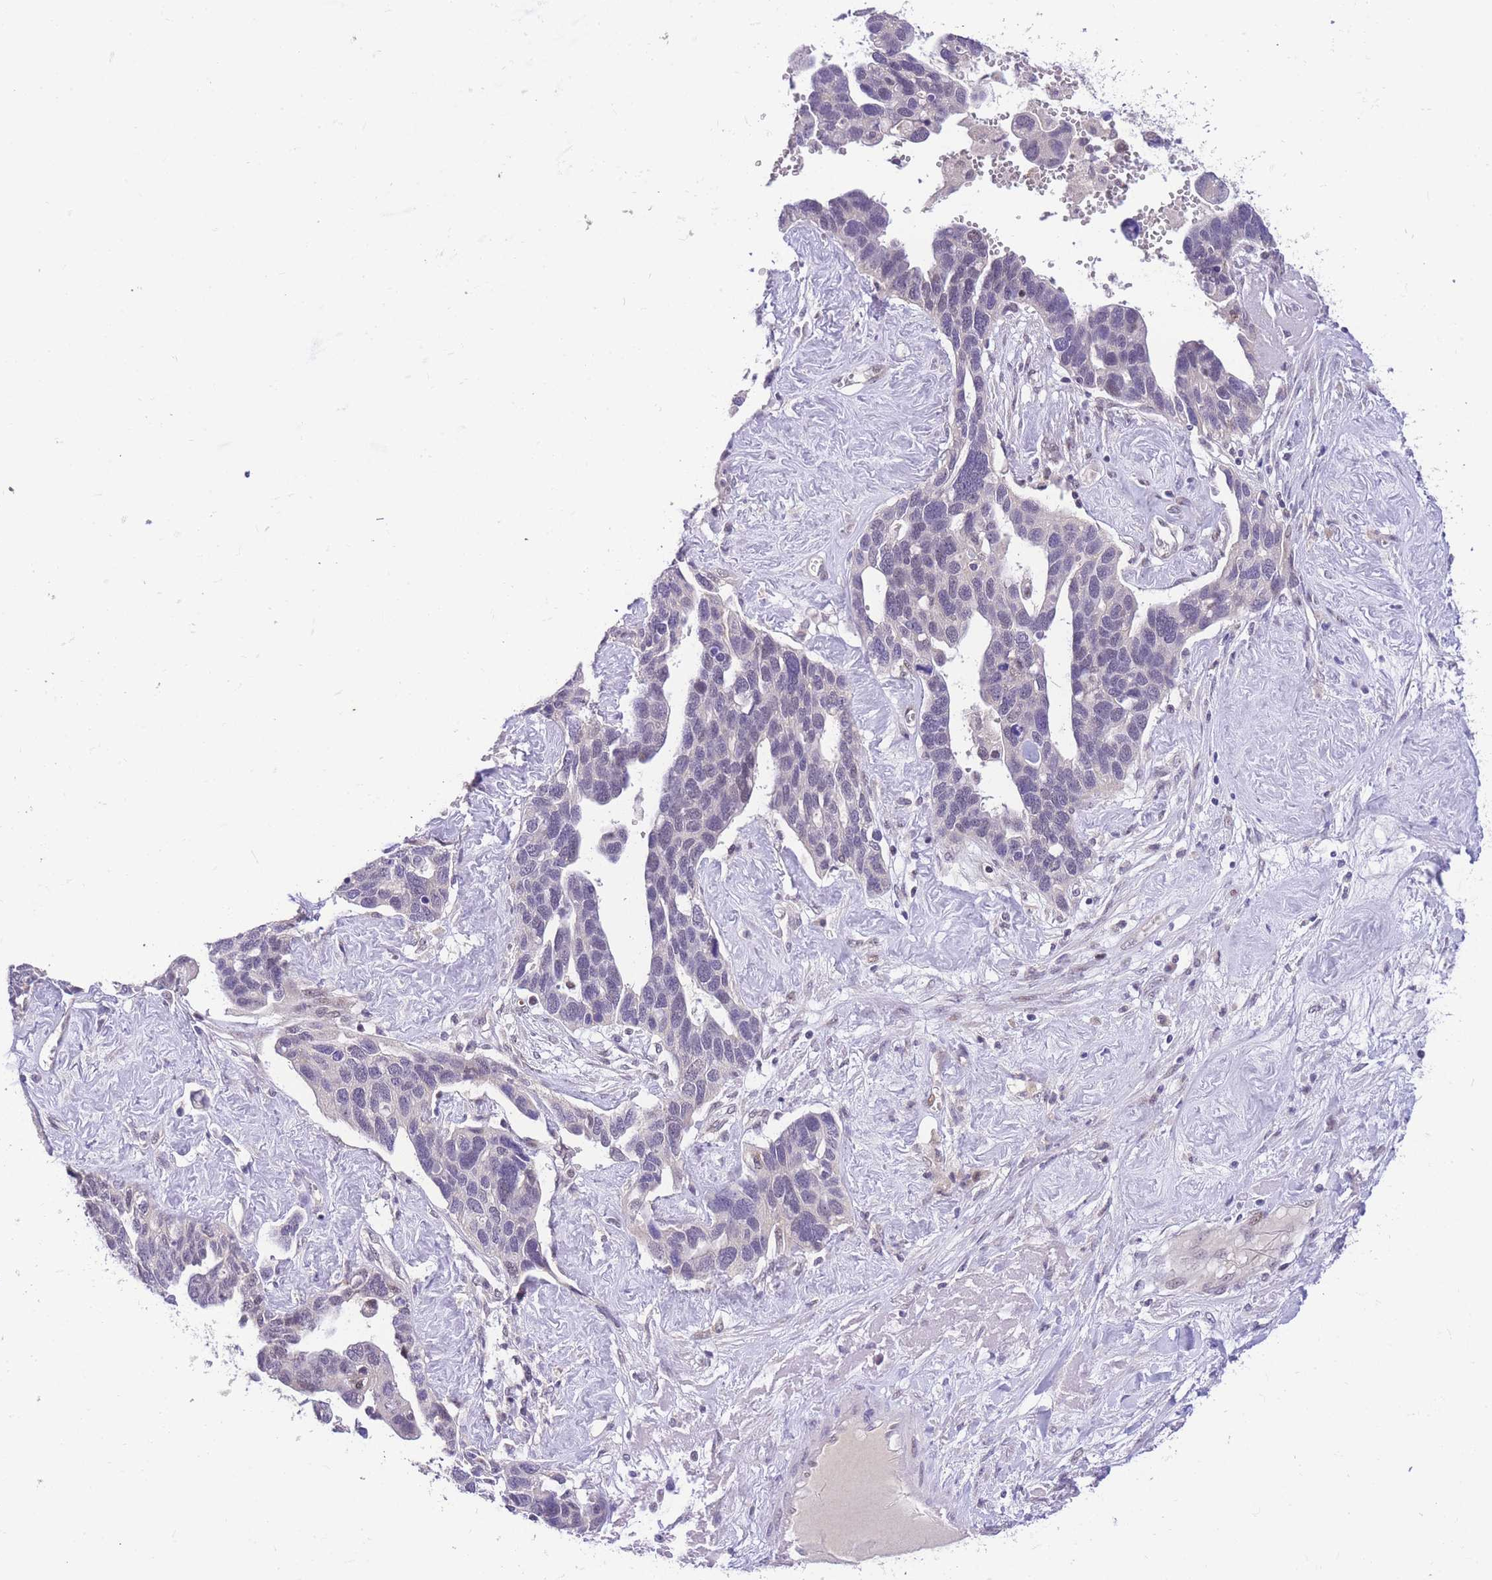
{"staining": {"intensity": "negative", "quantity": "none", "location": "none"}, "tissue": "ovarian cancer", "cell_type": "Tumor cells", "image_type": "cancer", "snomed": [{"axis": "morphology", "description": "Cystadenocarcinoma, serous, NOS"}, {"axis": "topography", "description": "Ovary"}], "caption": "High magnification brightfield microscopy of serous cystadenocarcinoma (ovarian) stained with DAB (3,3'-diaminobenzidine) (brown) and counterstained with hematoxylin (blue): tumor cells show no significant staining.", "gene": "SLC35F2", "patient": {"sex": "female", "age": 54}}